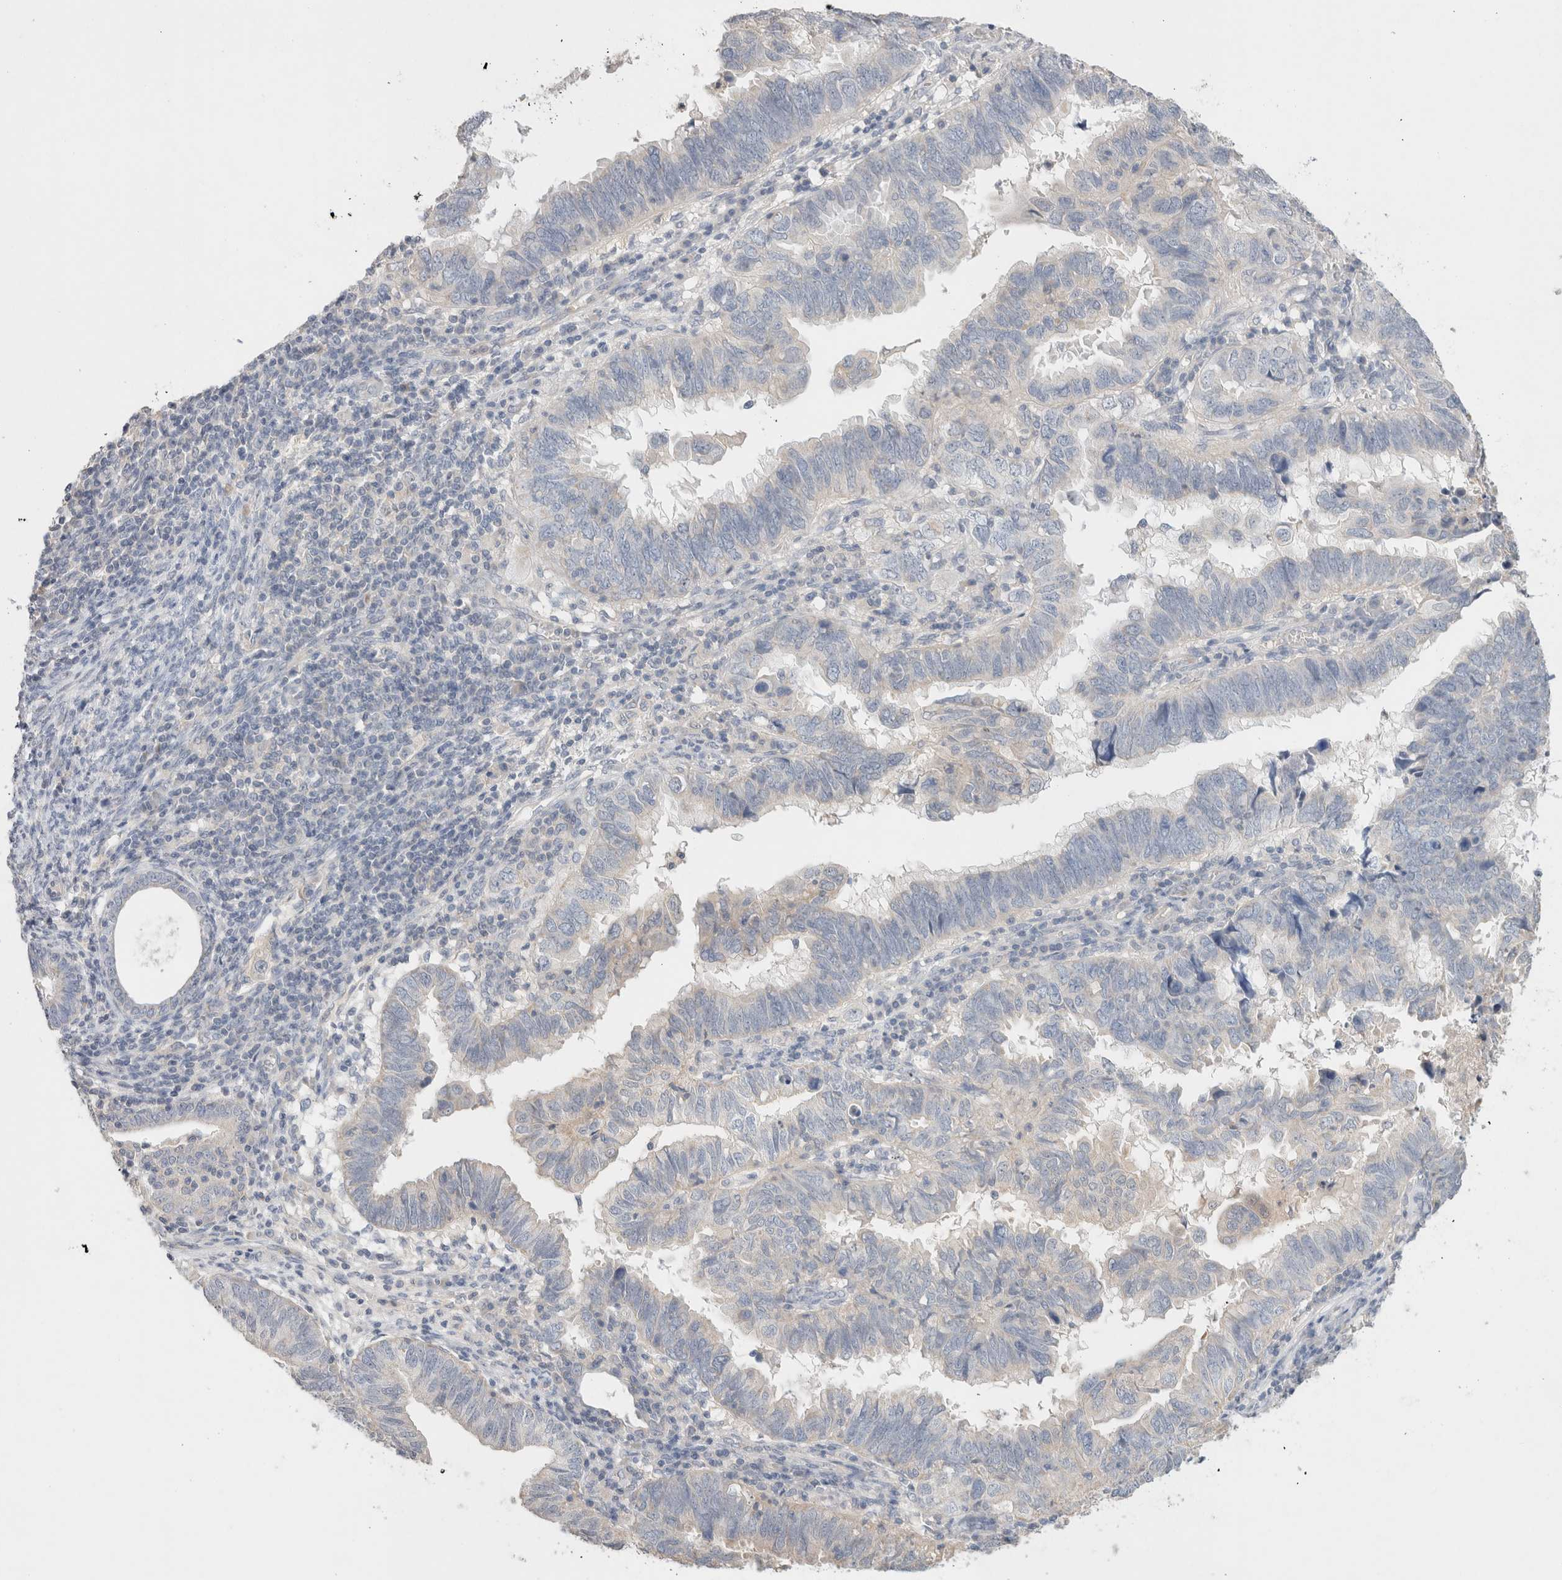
{"staining": {"intensity": "negative", "quantity": "none", "location": "none"}, "tissue": "endometrial cancer", "cell_type": "Tumor cells", "image_type": "cancer", "snomed": [{"axis": "morphology", "description": "Adenocarcinoma, NOS"}, {"axis": "topography", "description": "Uterus"}], "caption": "A high-resolution histopathology image shows IHC staining of endometrial cancer (adenocarcinoma), which demonstrates no significant staining in tumor cells.", "gene": "MPP2", "patient": {"sex": "female", "age": 77}}